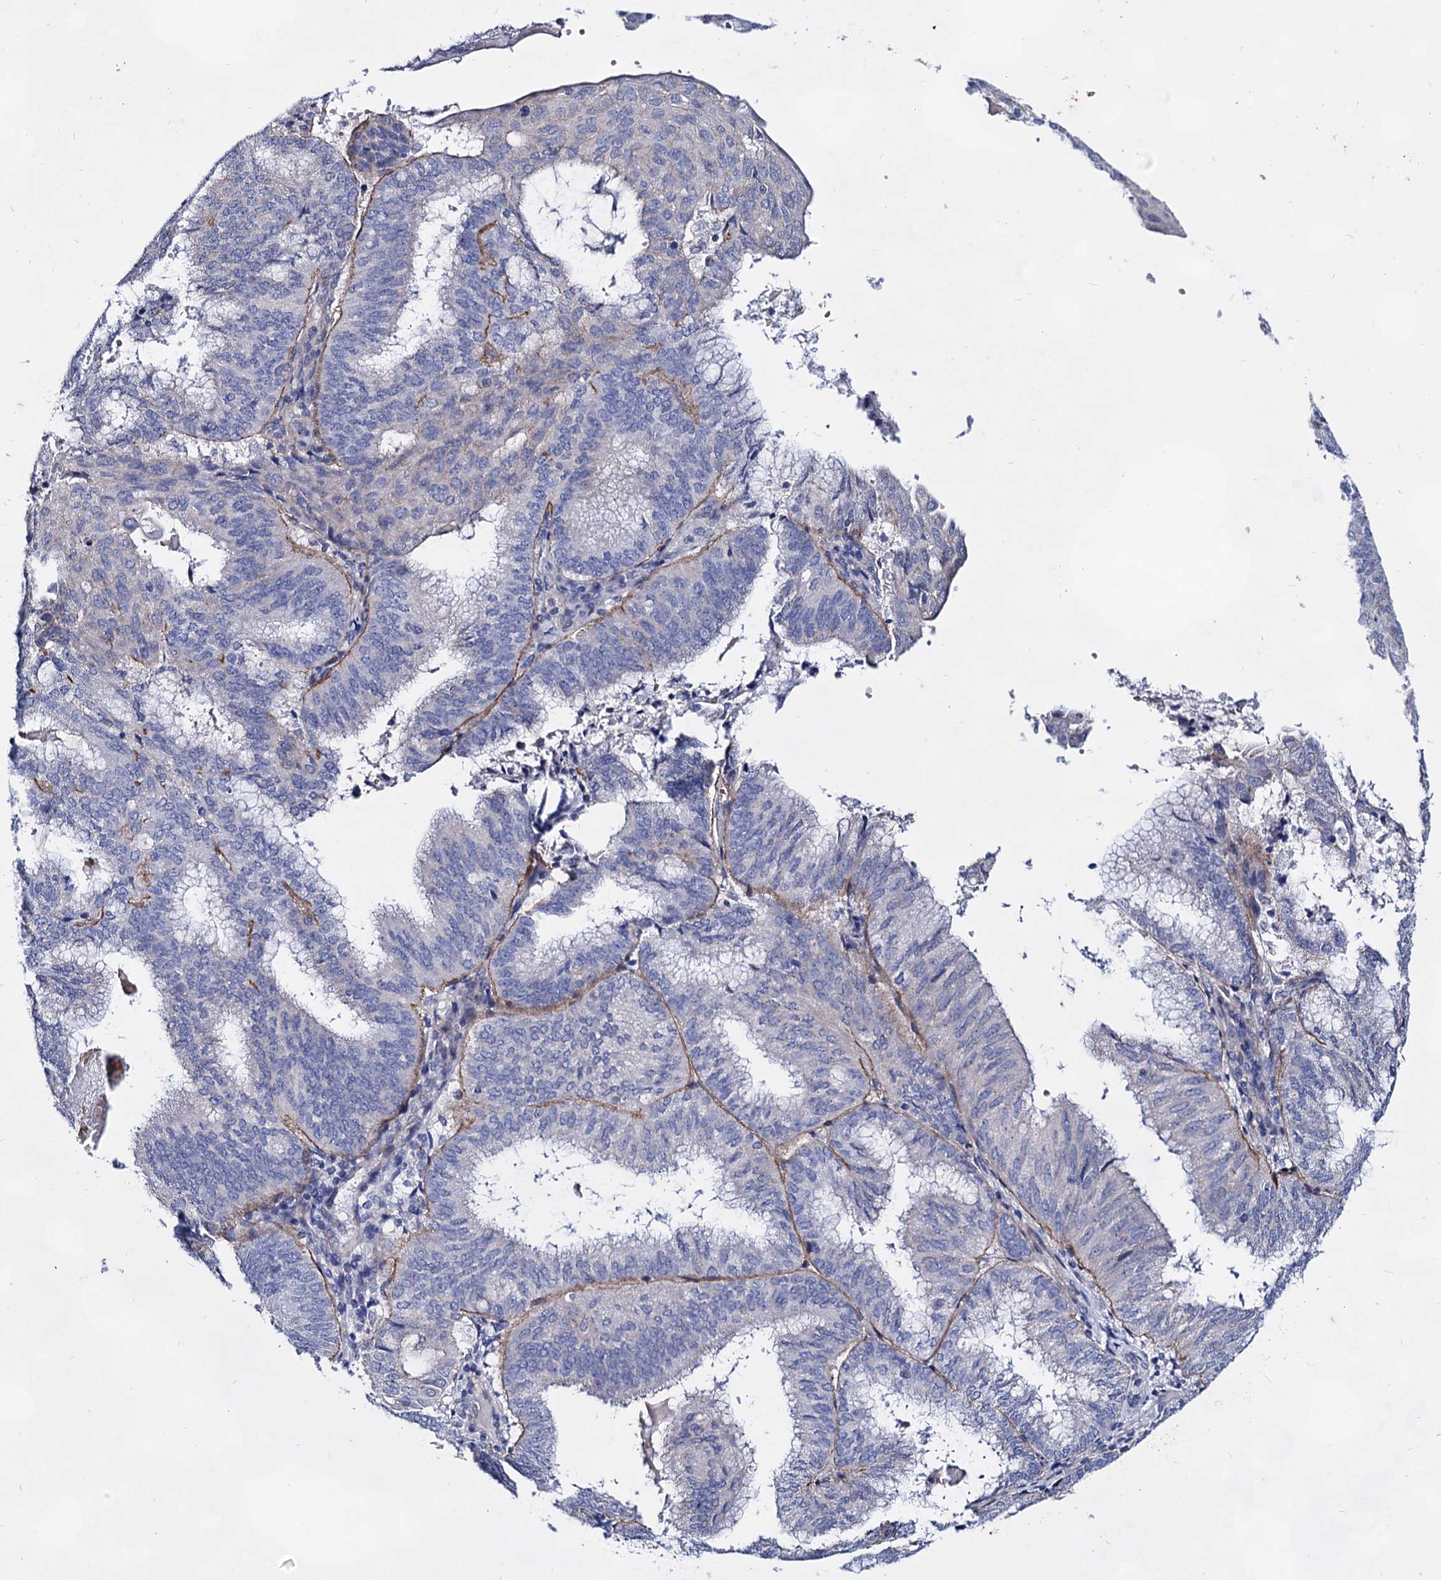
{"staining": {"intensity": "negative", "quantity": "none", "location": "none"}, "tissue": "endometrial cancer", "cell_type": "Tumor cells", "image_type": "cancer", "snomed": [{"axis": "morphology", "description": "Adenocarcinoma, NOS"}, {"axis": "topography", "description": "Endometrium"}], "caption": "An immunohistochemistry histopathology image of endometrial adenocarcinoma is shown. There is no staining in tumor cells of endometrial adenocarcinoma.", "gene": "PLIN1", "patient": {"sex": "female", "age": 49}}